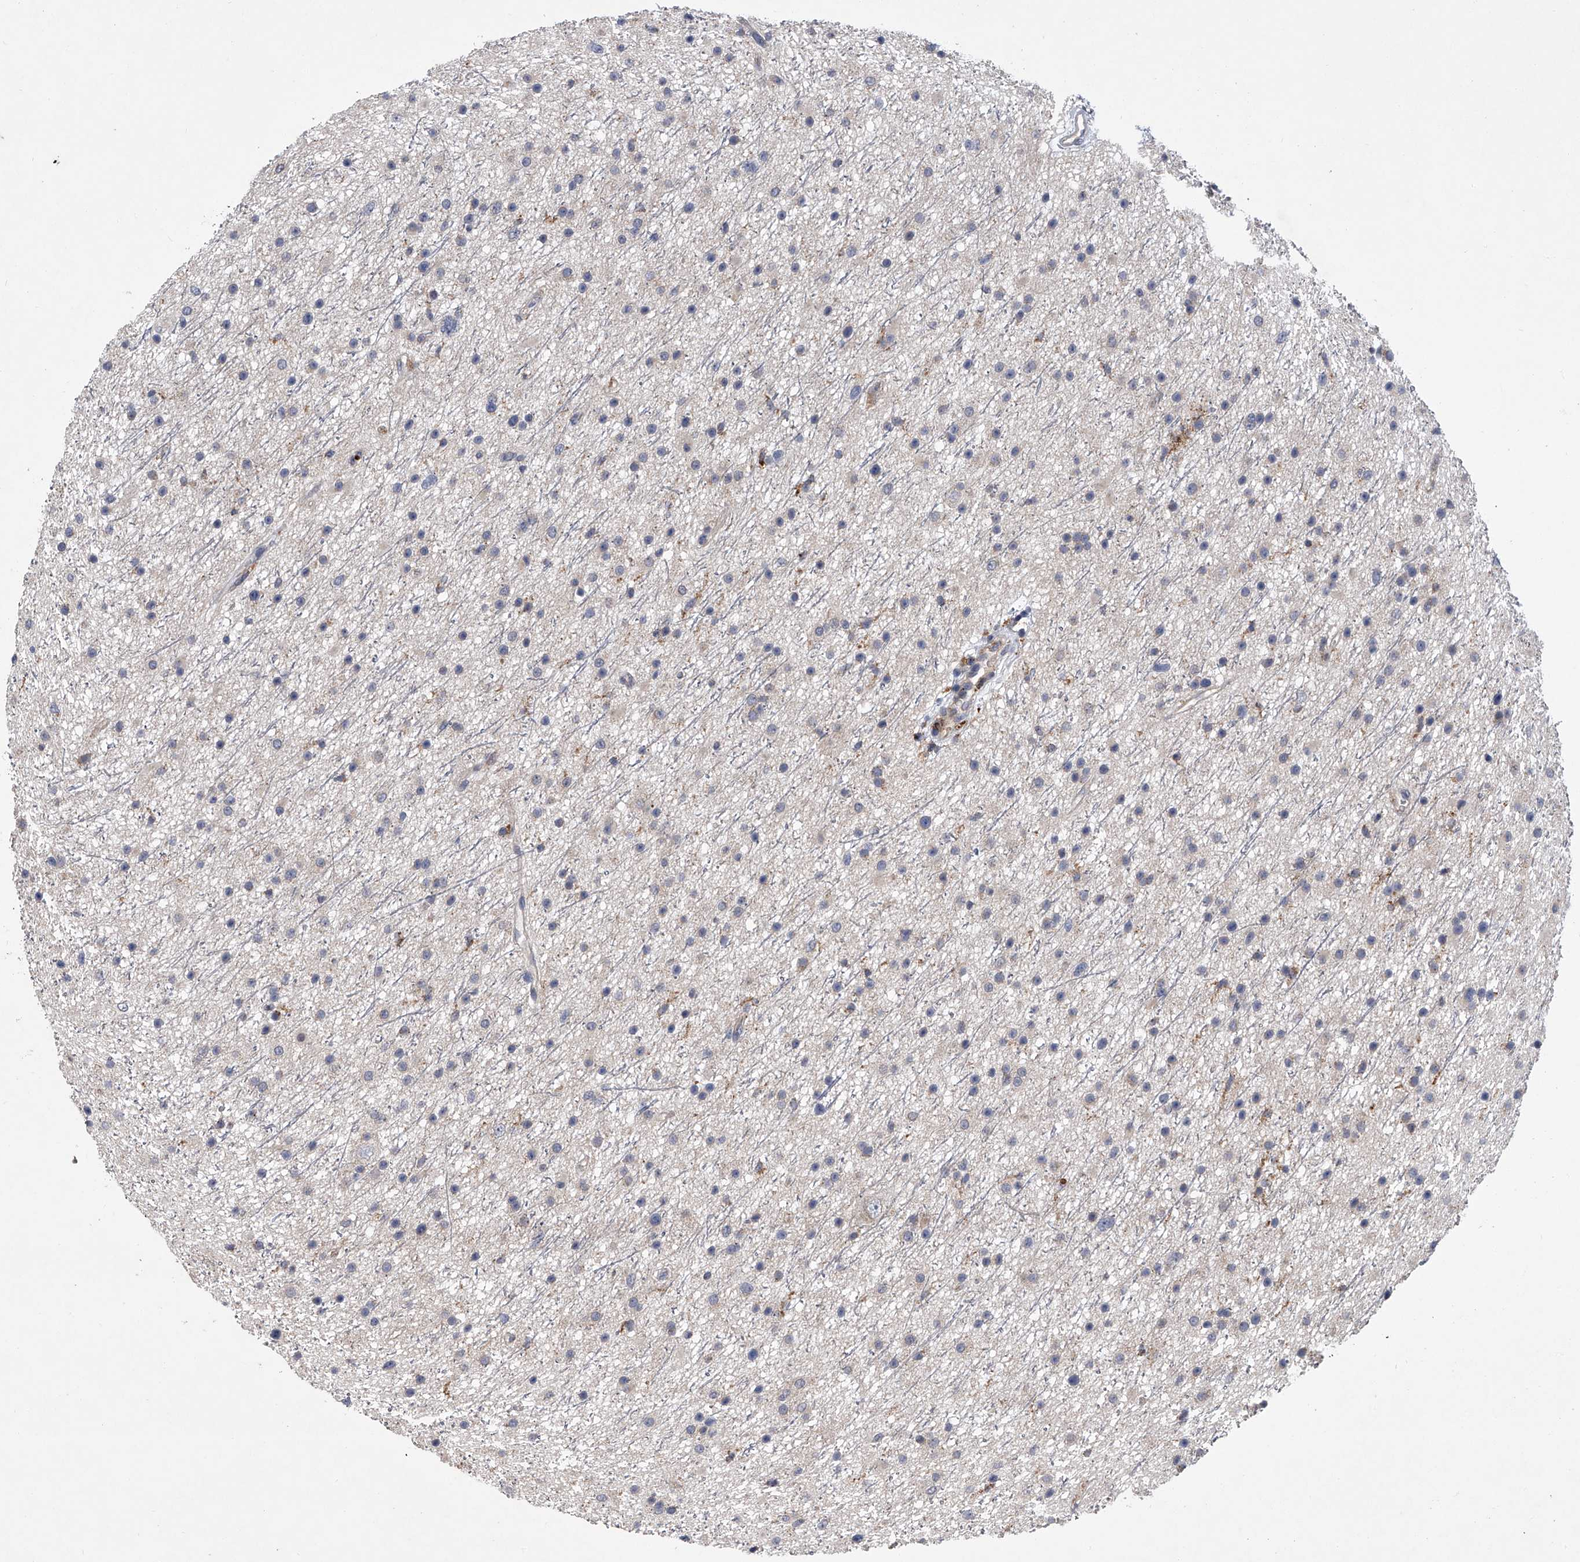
{"staining": {"intensity": "negative", "quantity": "none", "location": "none"}, "tissue": "glioma", "cell_type": "Tumor cells", "image_type": "cancer", "snomed": [{"axis": "morphology", "description": "Glioma, malignant, Low grade"}, {"axis": "topography", "description": "Cerebral cortex"}], "caption": "Immunohistochemistry of glioma exhibits no expression in tumor cells.", "gene": "TRIM8", "patient": {"sex": "female", "age": 39}}